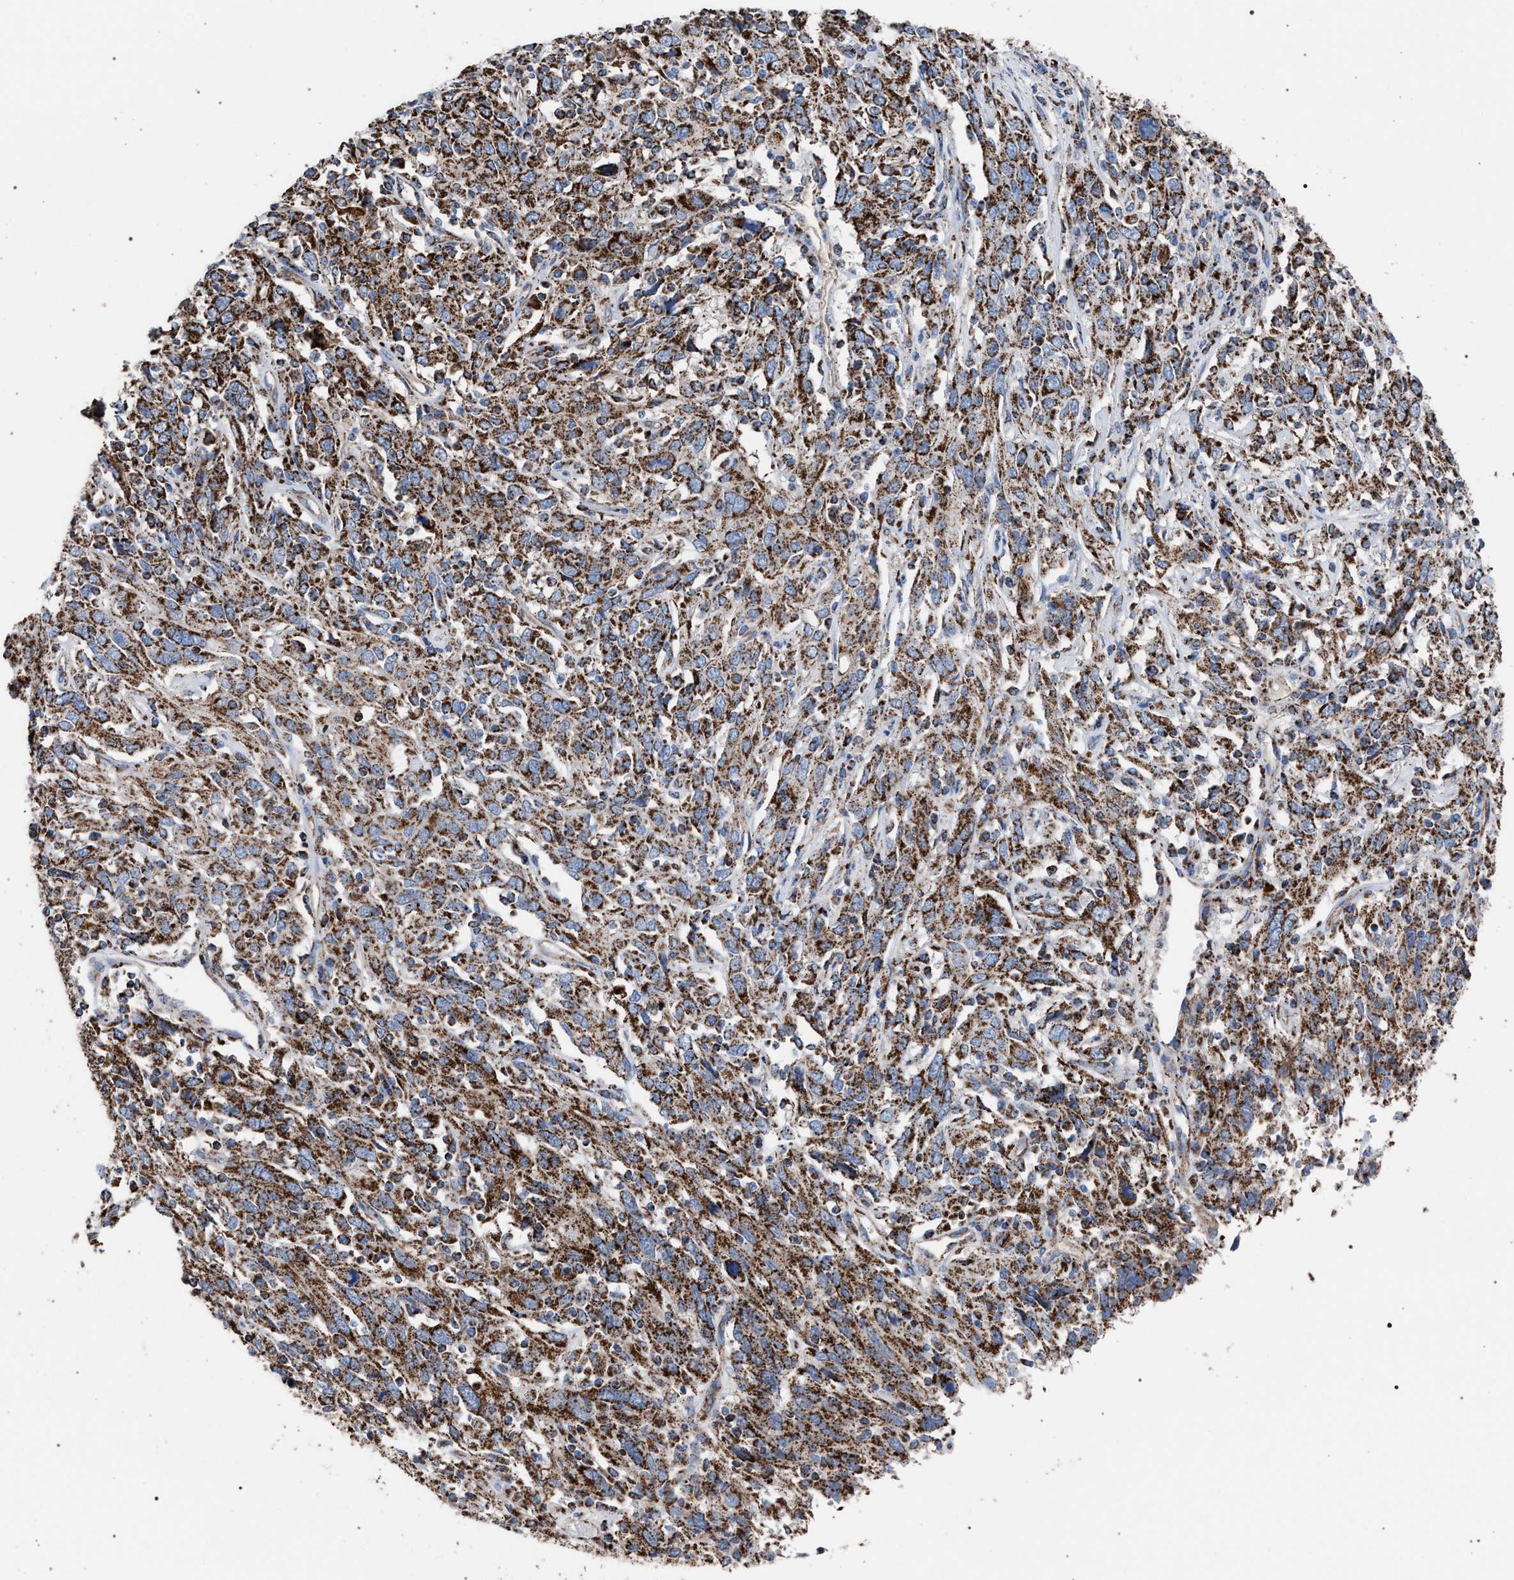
{"staining": {"intensity": "moderate", "quantity": ">75%", "location": "cytoplasmic/membranous"}, "tissue": "cervical cancer", "cell_type": "Tumor cells", "image_type": "cancer", "snomed": [{"axis": "morphology", "description": "Squamous cell carcinoma, NOS"}, {"axis": "topography", "description": "Cervix"}], "caption": "A medium amount of moderate cytoplasmic/membranous staining is identified in approximately >75% of tumor cells in cervical cancer tissue.", "gene": "VPS13A", "patient": {"sex": "female", "age": 46}}